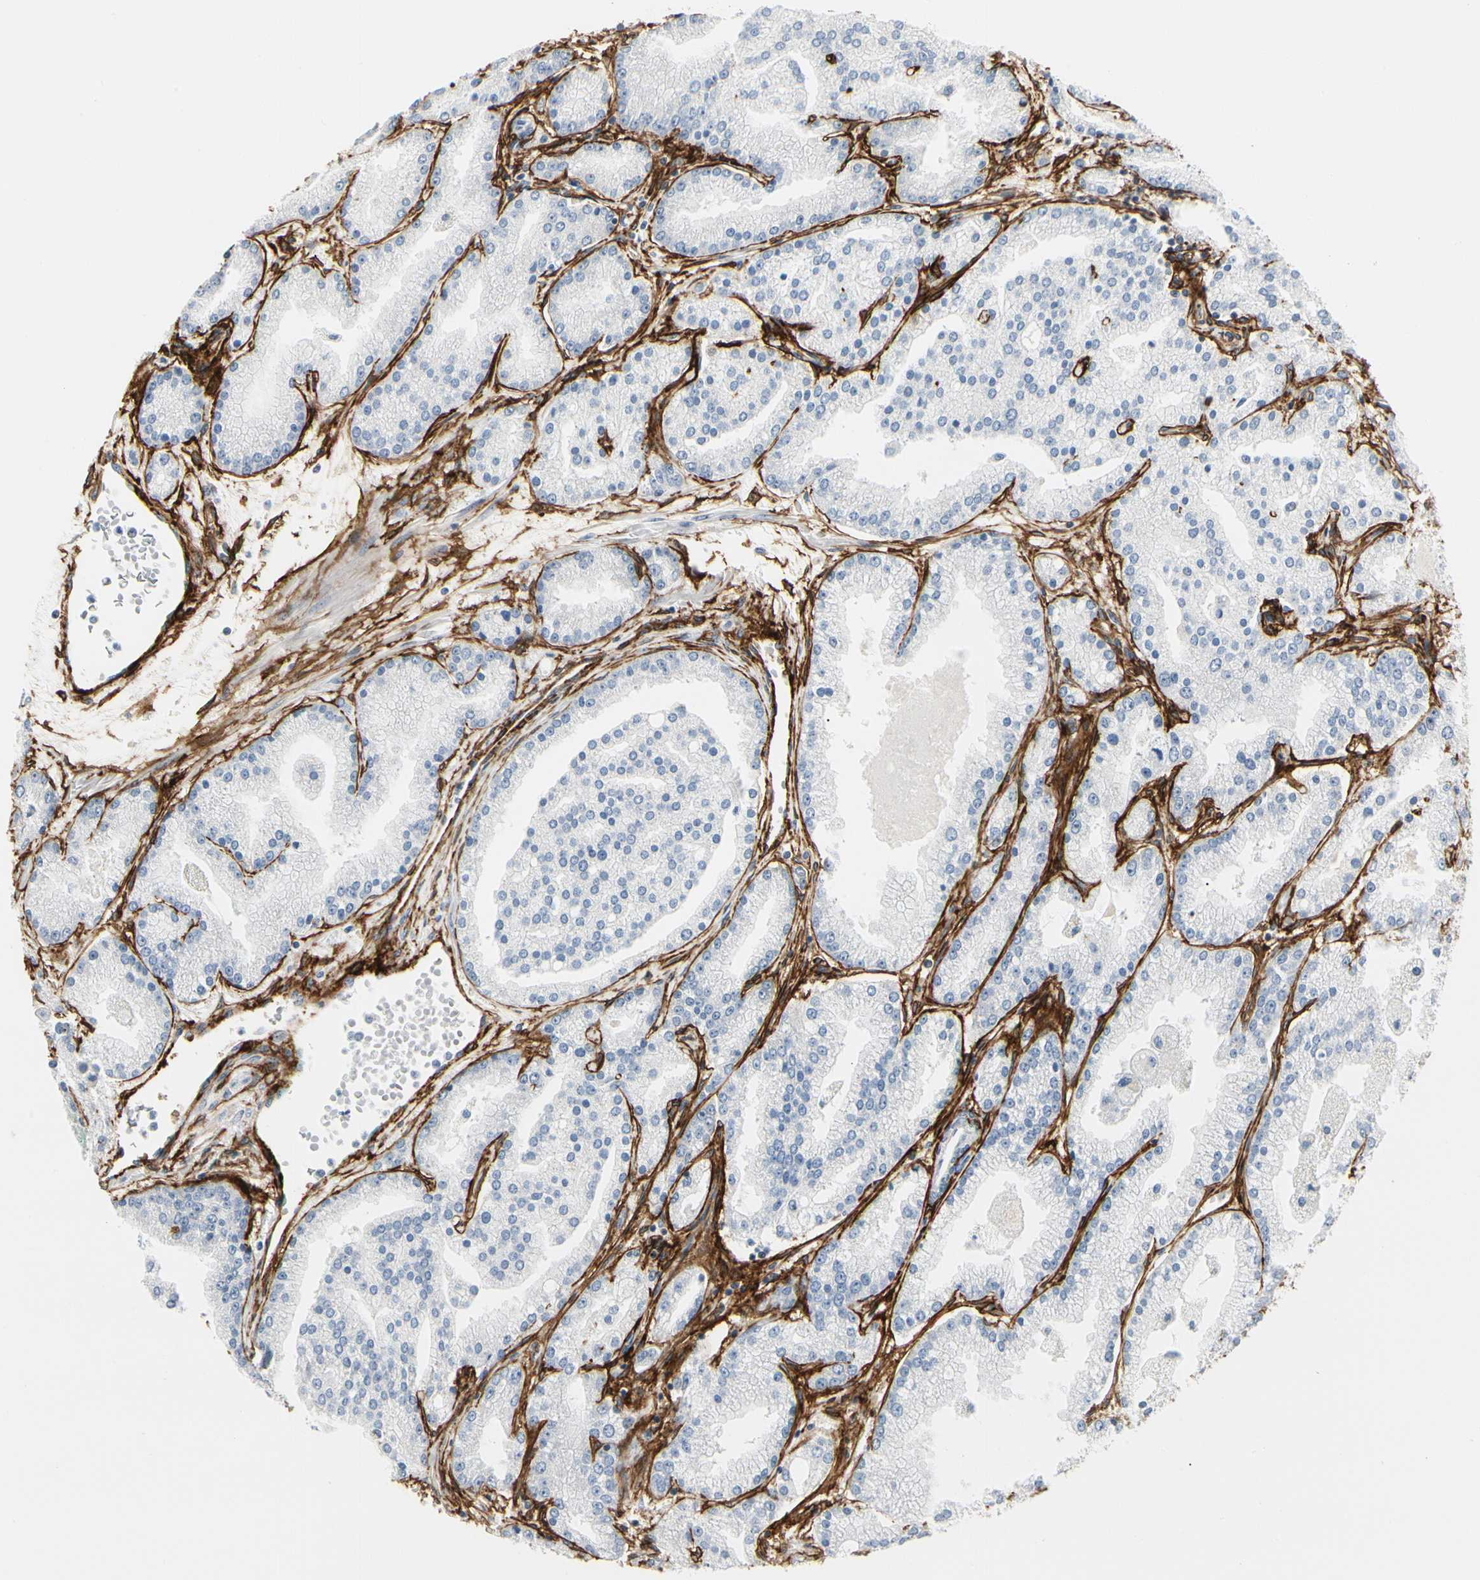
{"staining": {"intensity": "negative", "quantity": "none", "location": "none"}, "tissue": "prostate cancer", "cell_type": "Tumor cells", "image_type": "cancer", "snomed": [{"axis": "morphology", "description": "Adenocarcinoma, High grade"}, {"axis": "topography", "description": "Prostate"}], "caption": "This is an immunohistochemistry (IHC) histopathology image of human adenocarcinoma (high-grade) (prostate). There is no positivity in tumor cells.", "gene": "GGT5", "patient": {"sex": "male", "age": 61}}